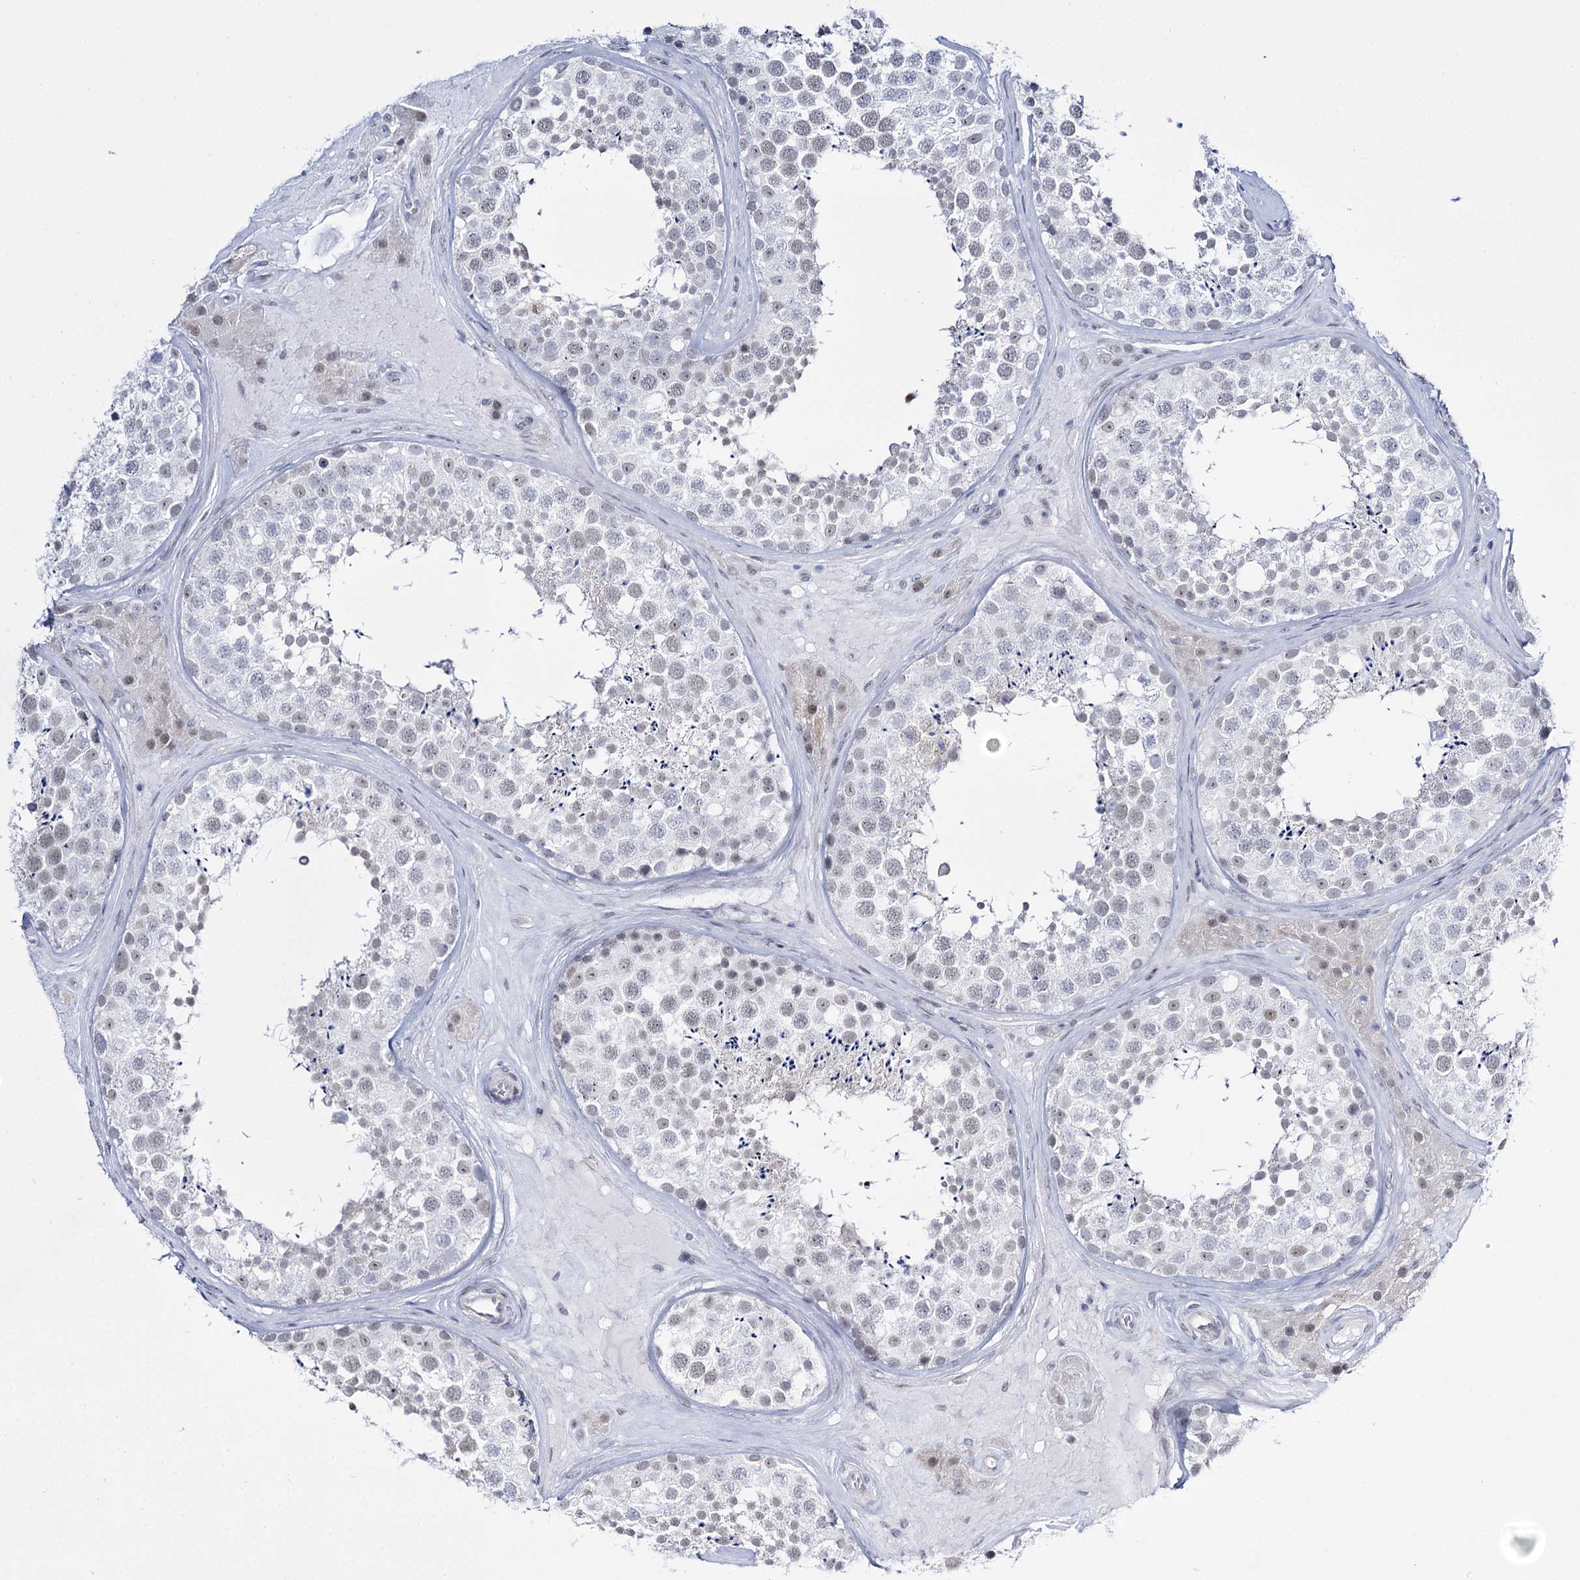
{"staining": {"intensity": "negative", "quantity": "none", "location": "none"}, "tissue": "testis", "cell_type": "Cells in seminiferous ducts", "image_type": "normal", "snomed": [{"axis": "morphology", "description": "Normal tissue, NOS"}, {"axis": "topography", "description": "Testis"}], "caption": "The IHC micrograph has no significant expression in cells in seminiferous ducts of testis.", "gene": "RBM15B", "patient": {"sex": "male", "age": 46}}